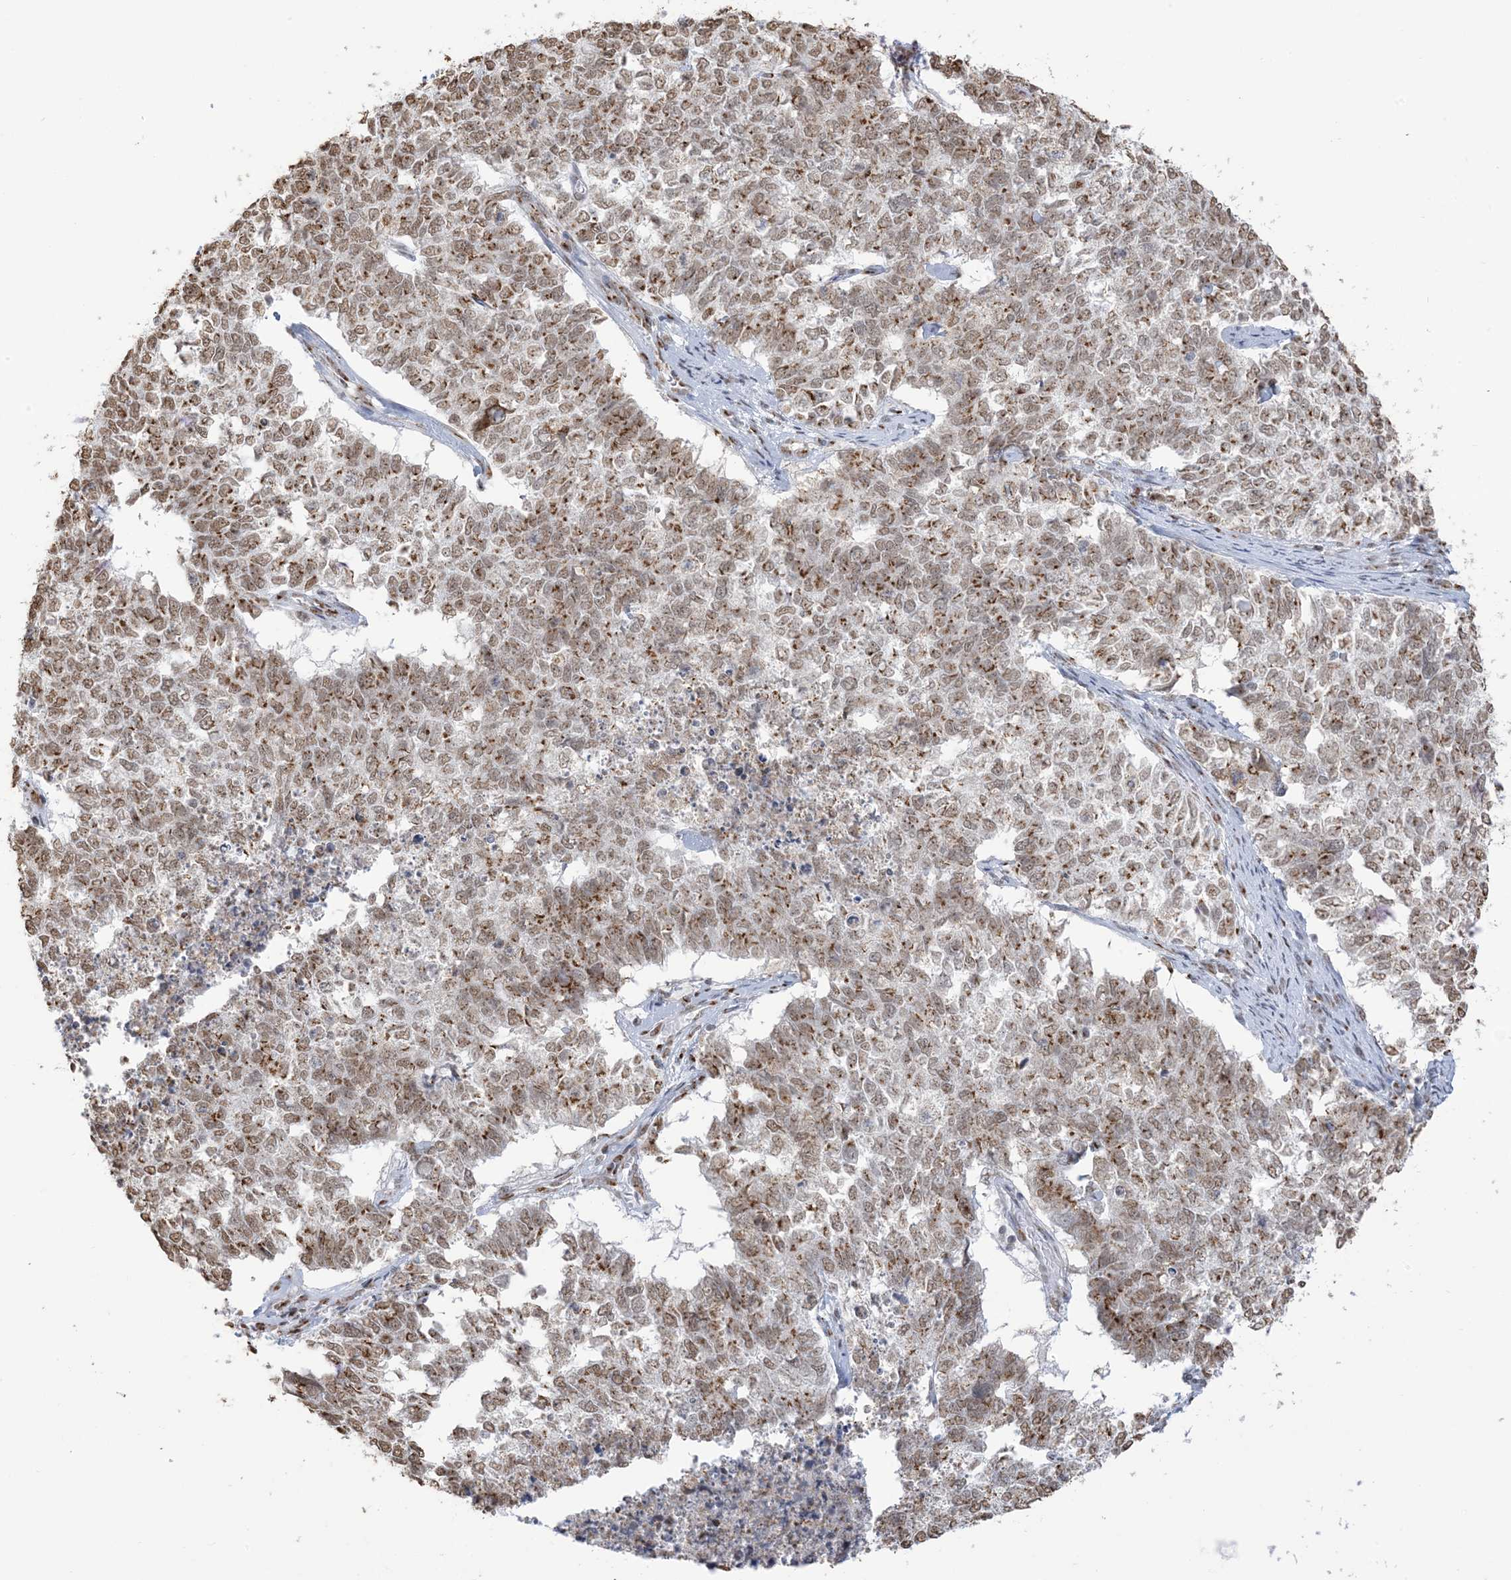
{"staining": {"intensity": "moderate", "quantity": ">75%", "location": "cytoplasmic/membranous,nuclear"}, "tissue": "cervical cancer", "cell_type": "Tumor cells", "image_type": "cancer", "snomed": [{"axis": "morphology", "description": "Squamous cell carcinoma, NOS"}, {"axis": "topography", "description": "Cervix"}], "caption": "Cervical cancer stained with a brown dye demonstrates moderate cytoplasmic/membranous and nuclear positive expression in about >75% of tumor cells.", "gene": "GPR107", "patient": {"sex": "female", "age": 63}}